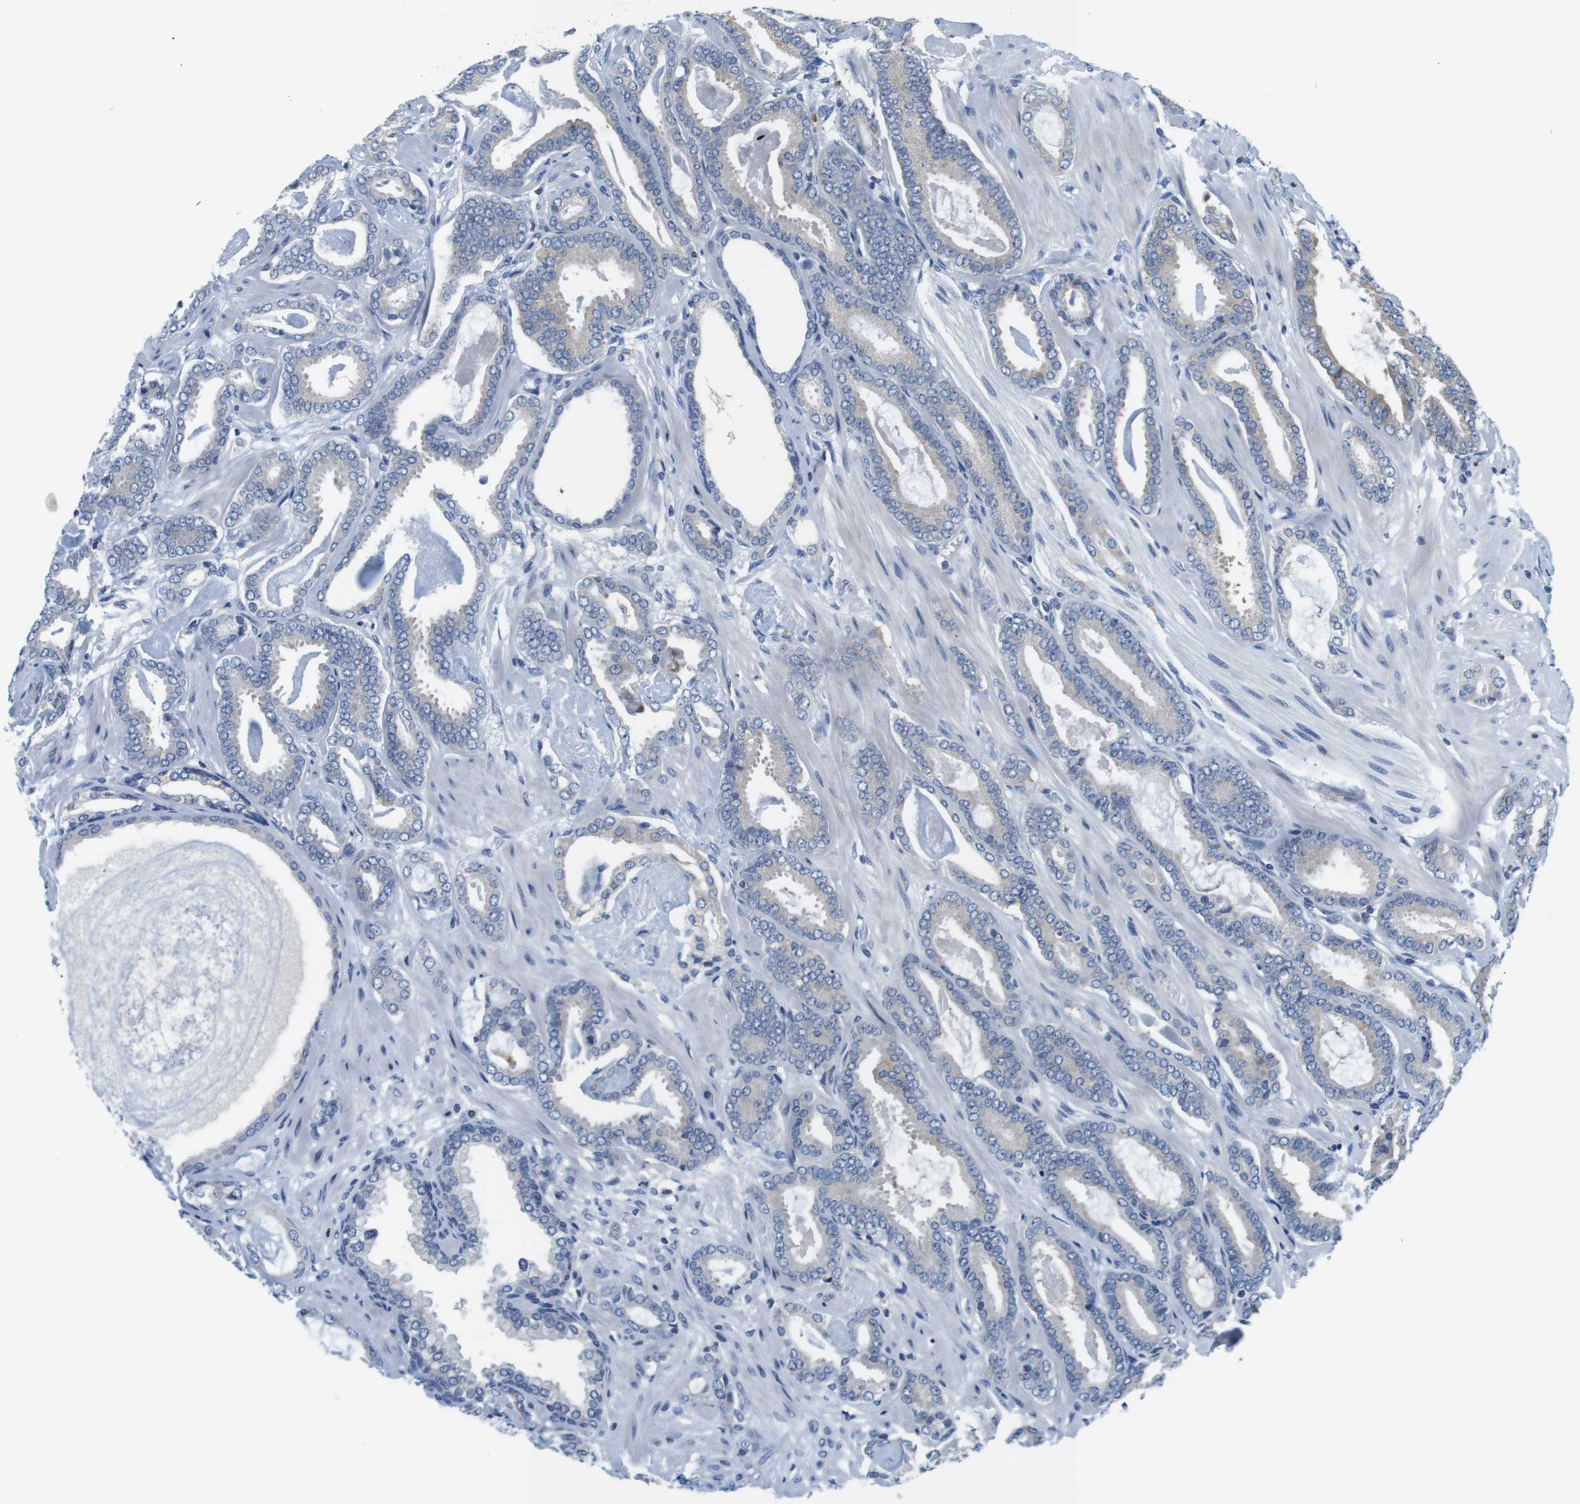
{"staining": {"intensity": "negative", "quantity": "none", "location": "none"}, "tissue": "prostate cancer", "cell_type": "Tumor cells", "image_type": "cancer", "snomed": [{"axis": "morphology", "description": "Adenocarcinoma, Low grade"}, {"axis": "topography", "description": "Prostate"}], "caption": "An image of human prostate low-grade adenocarcinoma is negative for staining in tumor cells.", "gene": "CNGA2", "patient": {"sex": "male", "age": 53}}